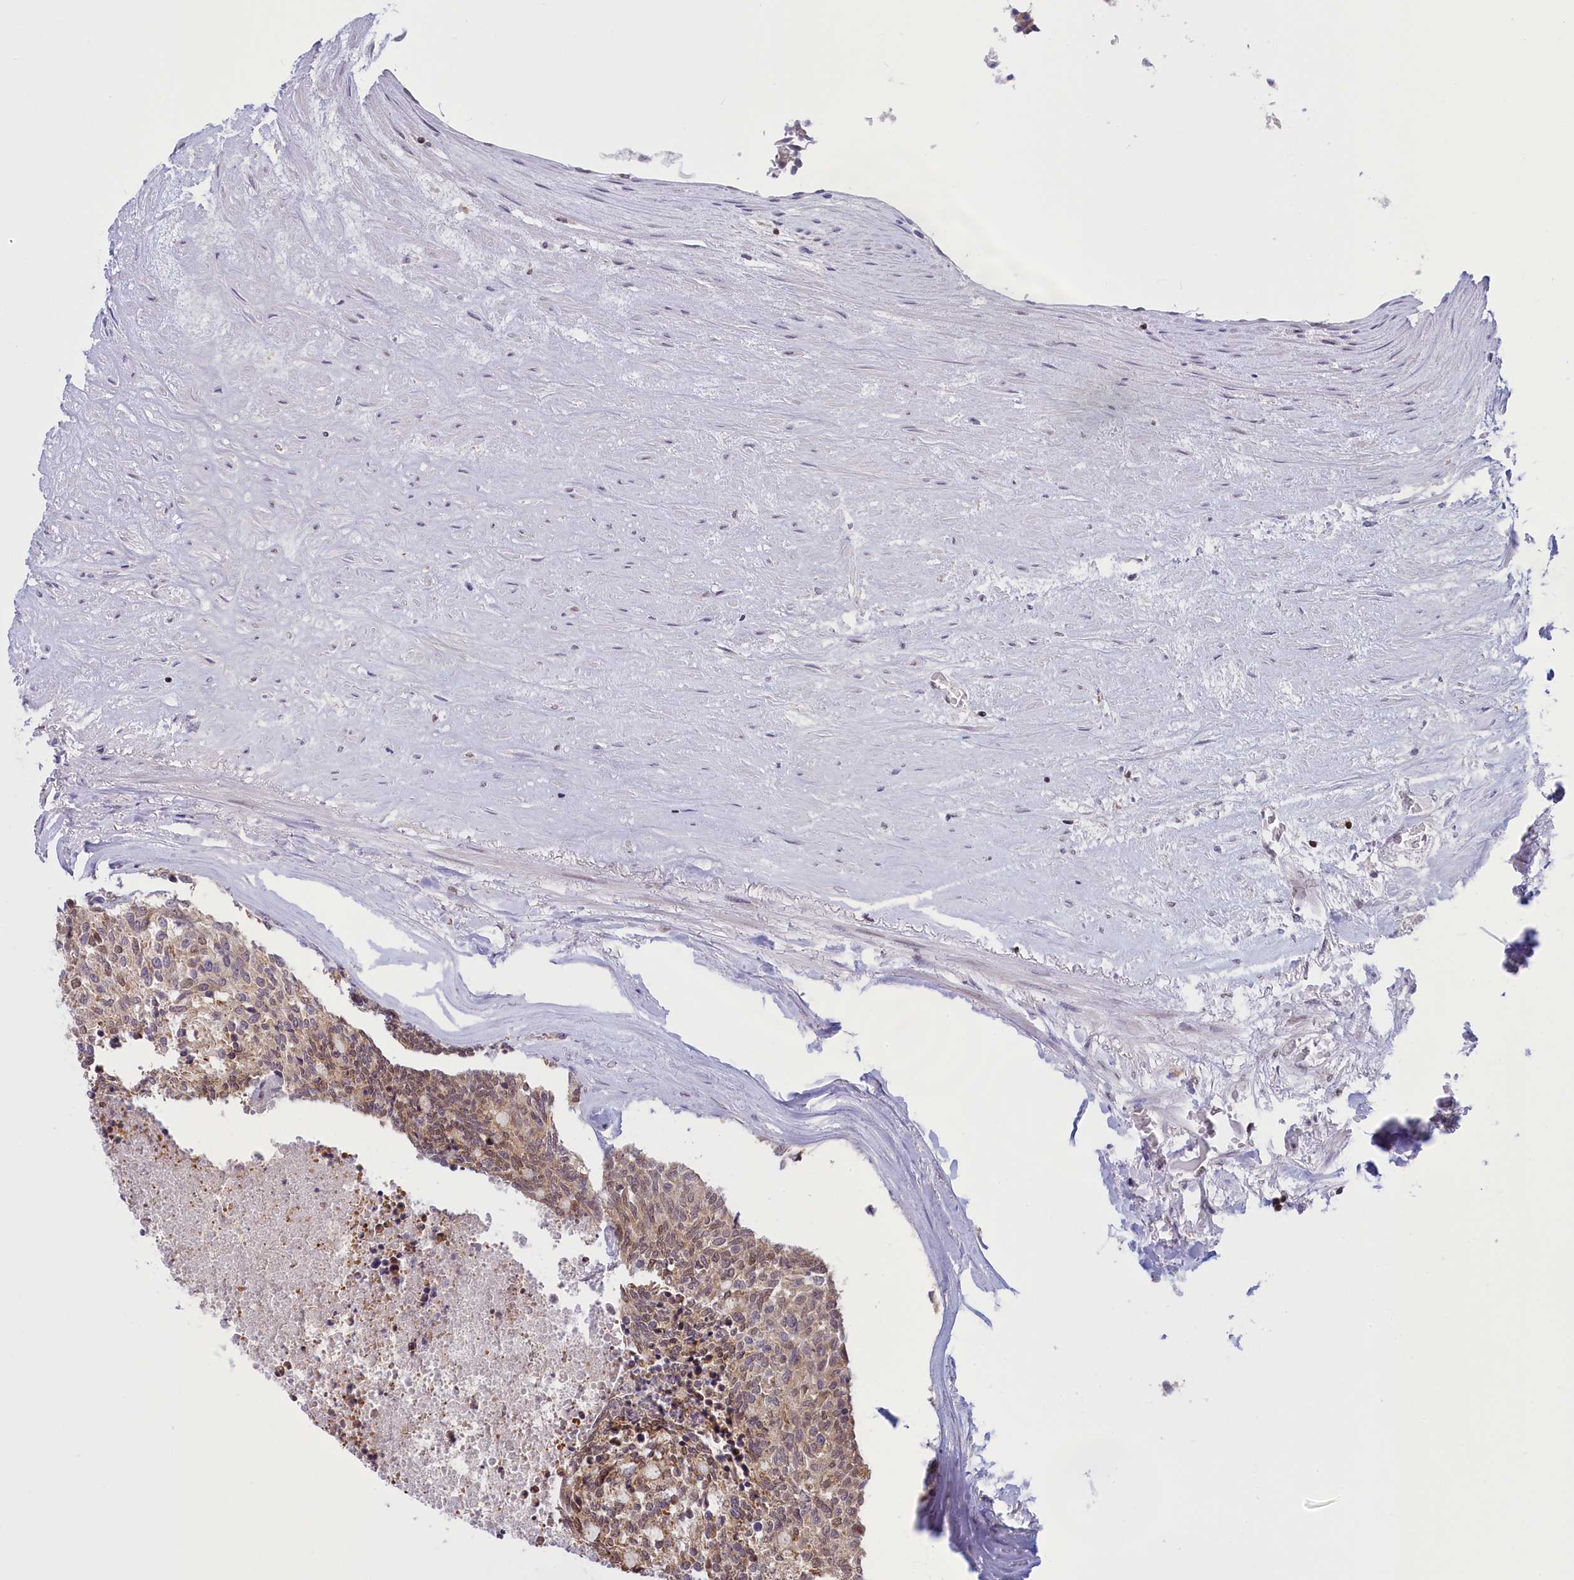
{"staining": {"intensity": "moderate", "quantity": ">75%", "location": "cytoplasmic/membranous"}, "tissue": "carcinoid", "cell_type": "Tumor cells", "image_type": "cancer", "snomed": [{"axis": "morphology", "description": "Carcinoid, malignant, NOS"}, {"axis": "topography", "description": "Pancreas"}], "caption": "High-power microscopy captured an immunohistochemistry photomicrograph of carcinoid (malignant), revealing moderate cytoplasmic/membranous staining in about >75% of tumor cells.", "gene": "IZUMO2", "patient": {"sex": "female", "age": 54}}